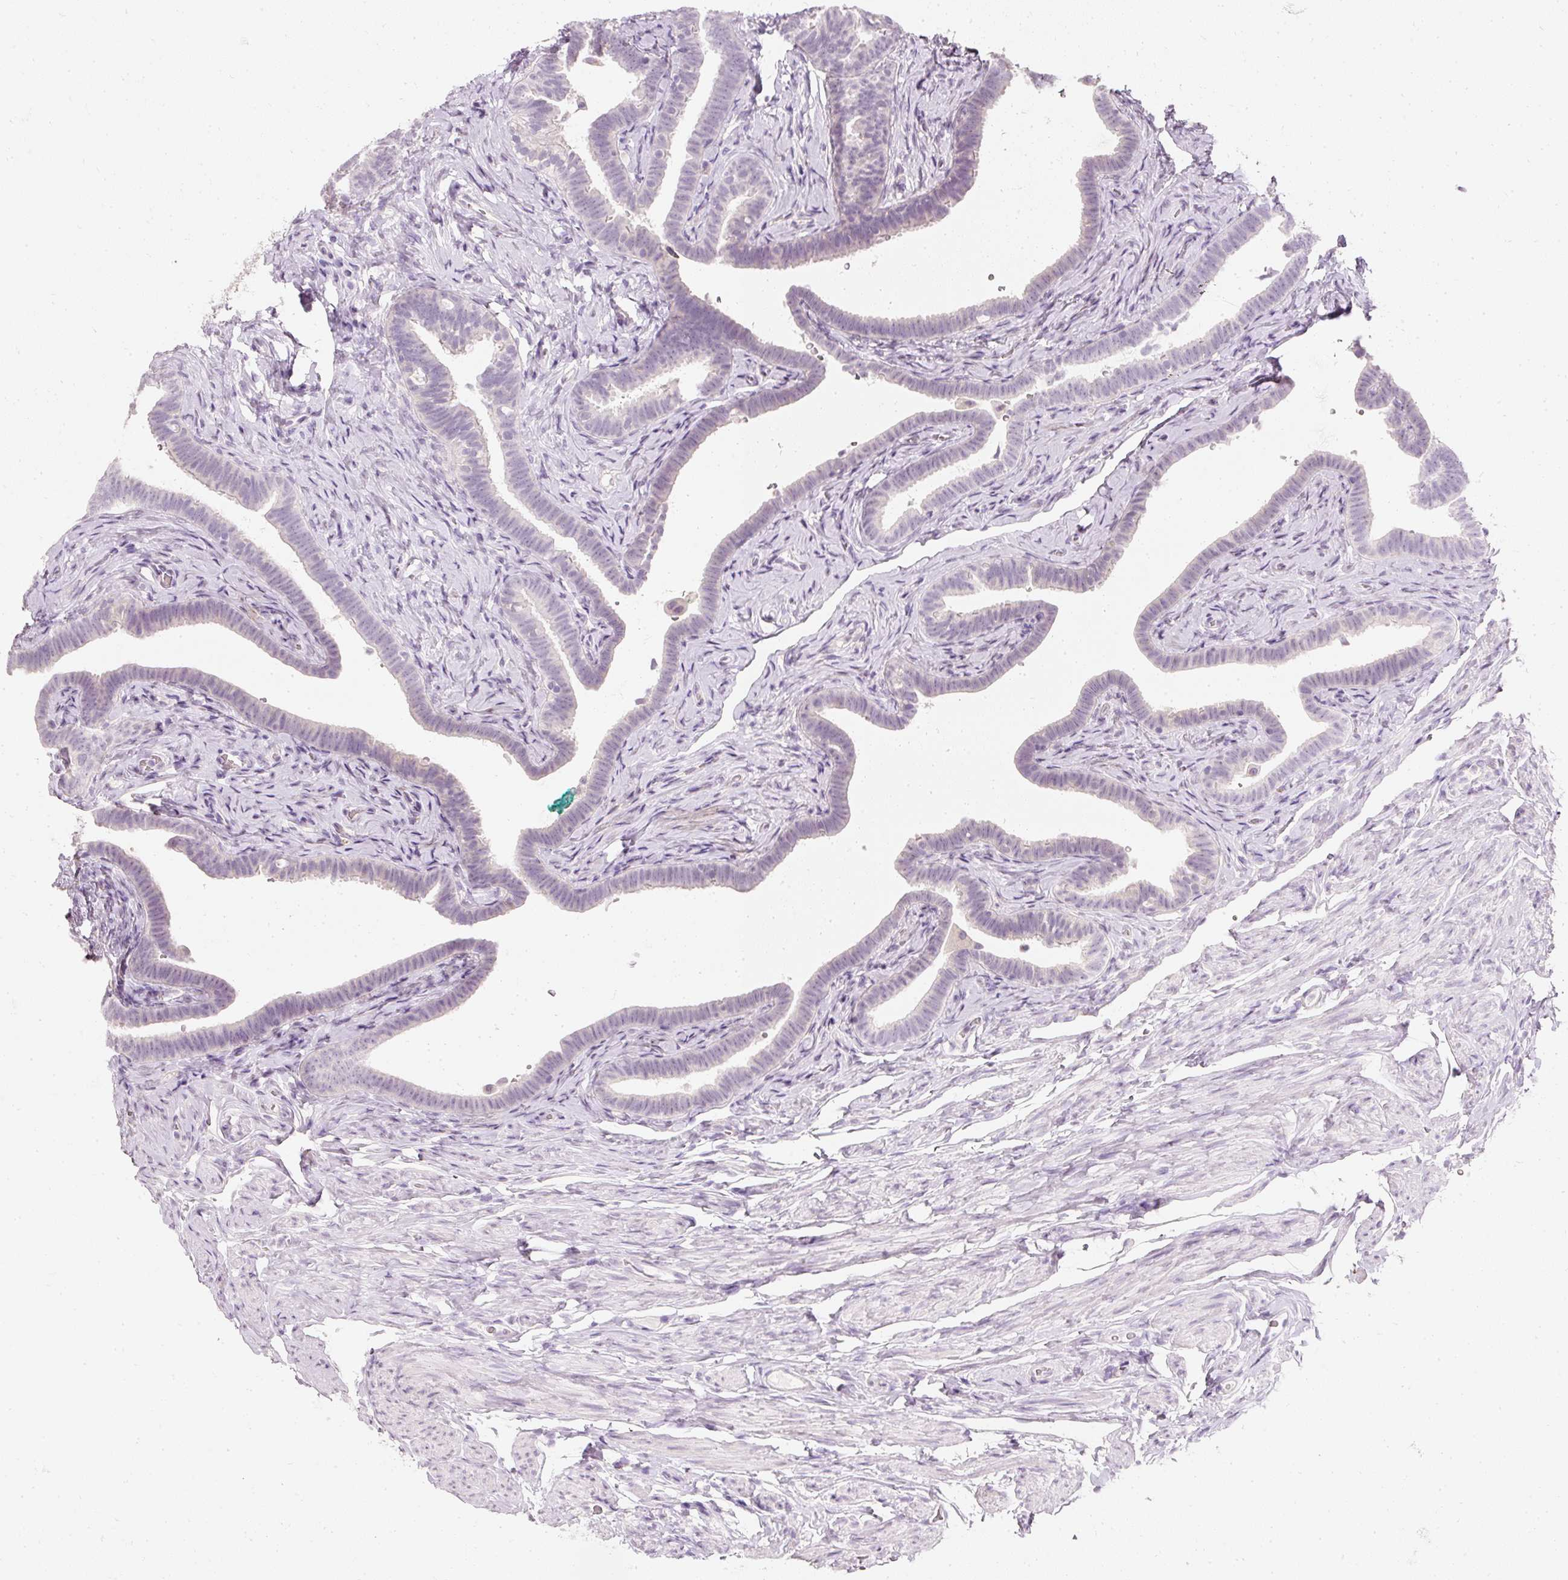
{"staining": {"intensity": "negative", "quantity": "none", "location": "none"}, "tissue": "fallopian tube", "cell_type": "Glandular cells", "image_type": "normal", "snomed": [{"axis": "morphology", "description": "Normal tissue, NOS"}, {"axis": "topography", "description": "Fallopian tube"}], "caption": "The image shows no staining of glandular cells in benign fallopian tube.", "gene": "ELAVL3", "patient": {"sex": "female", "age": 69}}